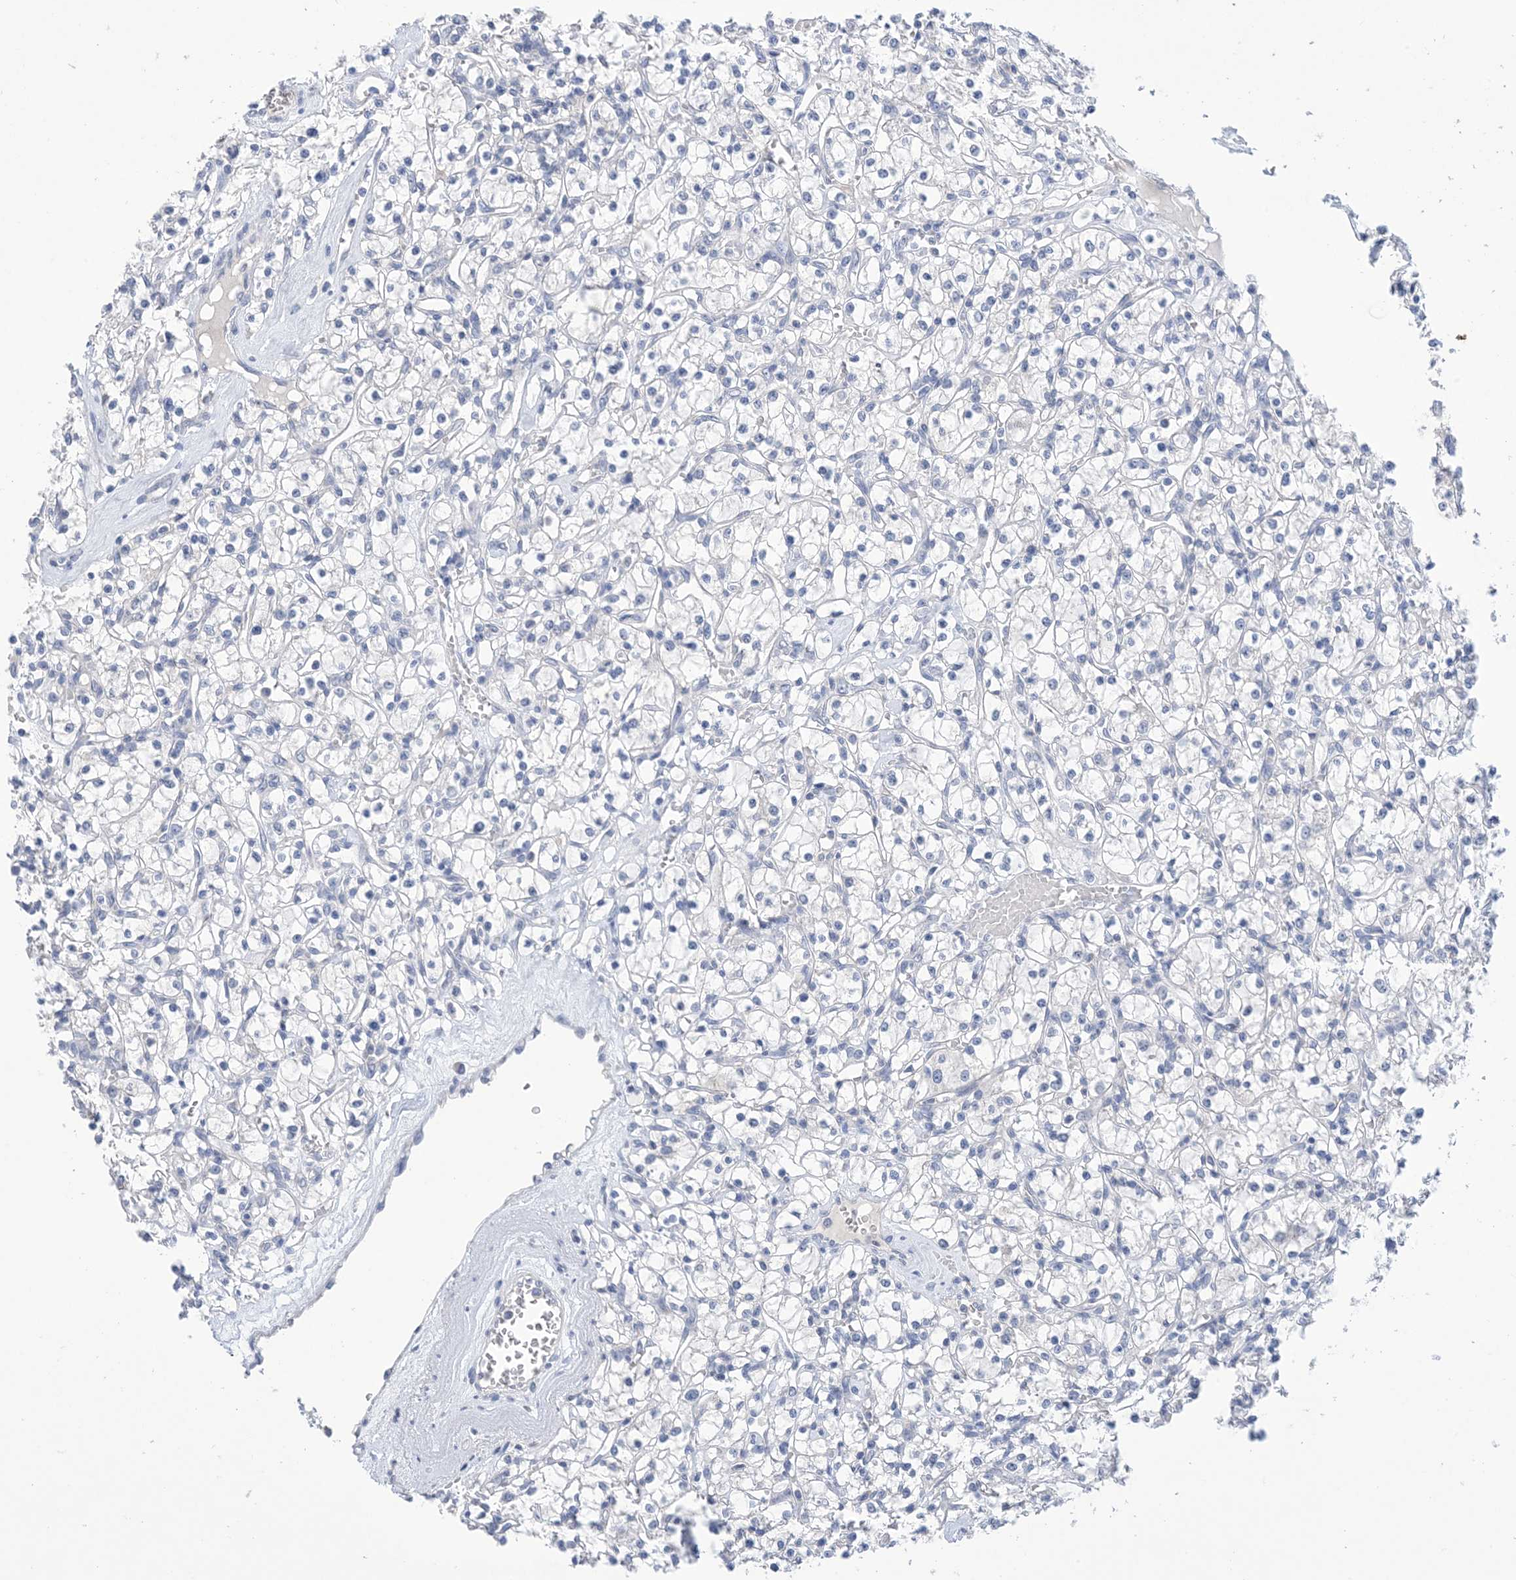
{"staining": {"intensity": "negative", "quantity": "none", "location": "none"}, "tissue": "renal cancer", "cell_type": "Tumor cells", "image_type": "cancer", "snomed": [{"axis": "morphology", "description": "Adenocarcinoma, NOS"}, {"axis": "topography", "description": "Kidney"}], "caption": "This micrograph is of renal cancer (adenocarcinoma) stained with IHC to label a protein in brown with the nuclei are counter-stained blue. There is no positivity in tumor cells.", "gene": "DSC3", "patient": {"sex": "female", "age": 59}}